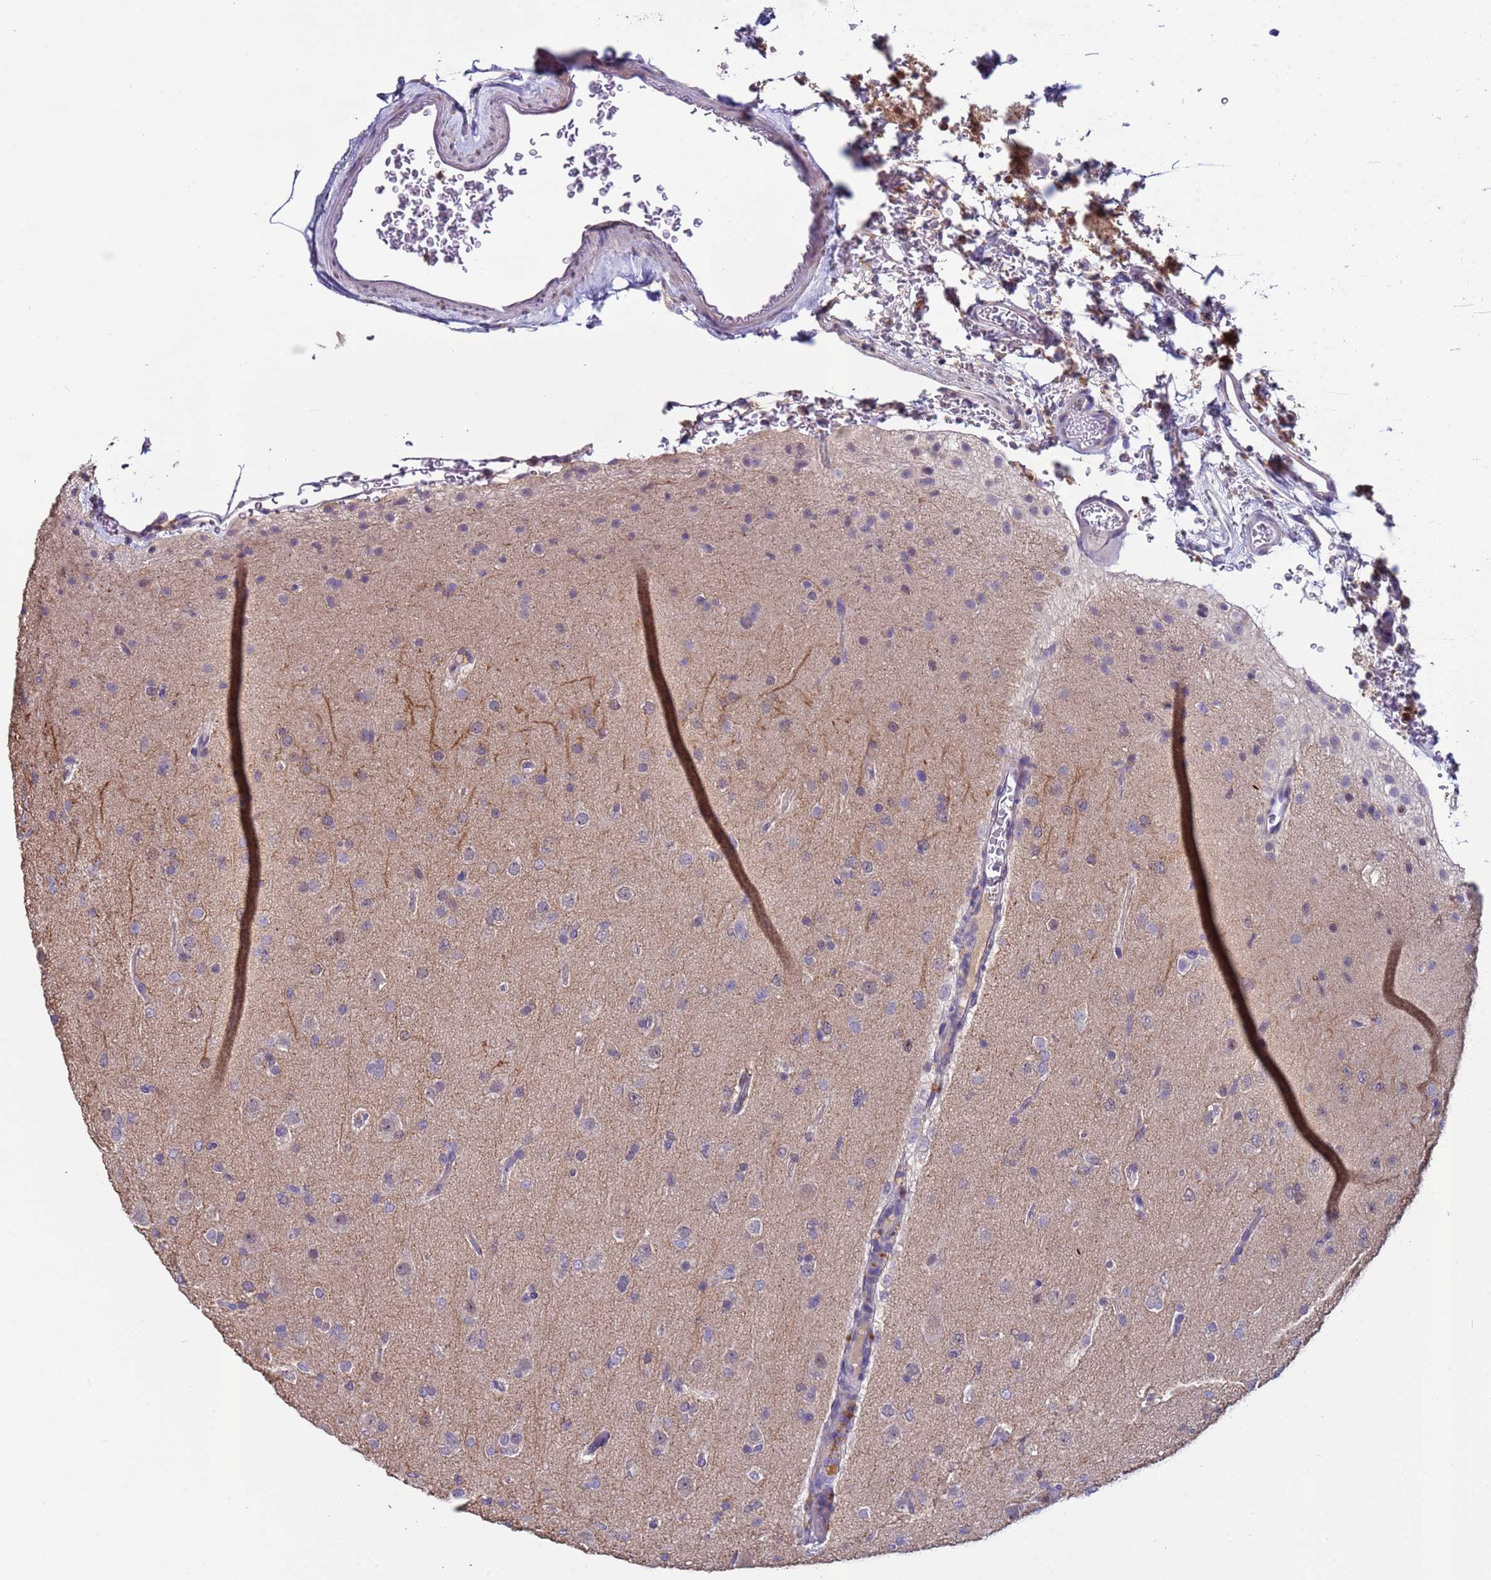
{"staining": {"intensity": "negative", "quantity": "none", "location": "none"}, "tissue": "glioma", "cell_type": "Tumor cells", "image_type": "cancer", "snomed": [{"axis": "morphology", "description": "Glioma, malignant, Low grade"}, {"axis": "topography", "description": "Brain"}], "caption": "High magnification brightfield microscopy of malignant glioma (low-grade) stained with DAB (brown) and counterstained with hematoxylin (blue): tumor cells show no significant expression.", "gene": "ZNF248", "patient": {"sex": "male", "age": 65}}